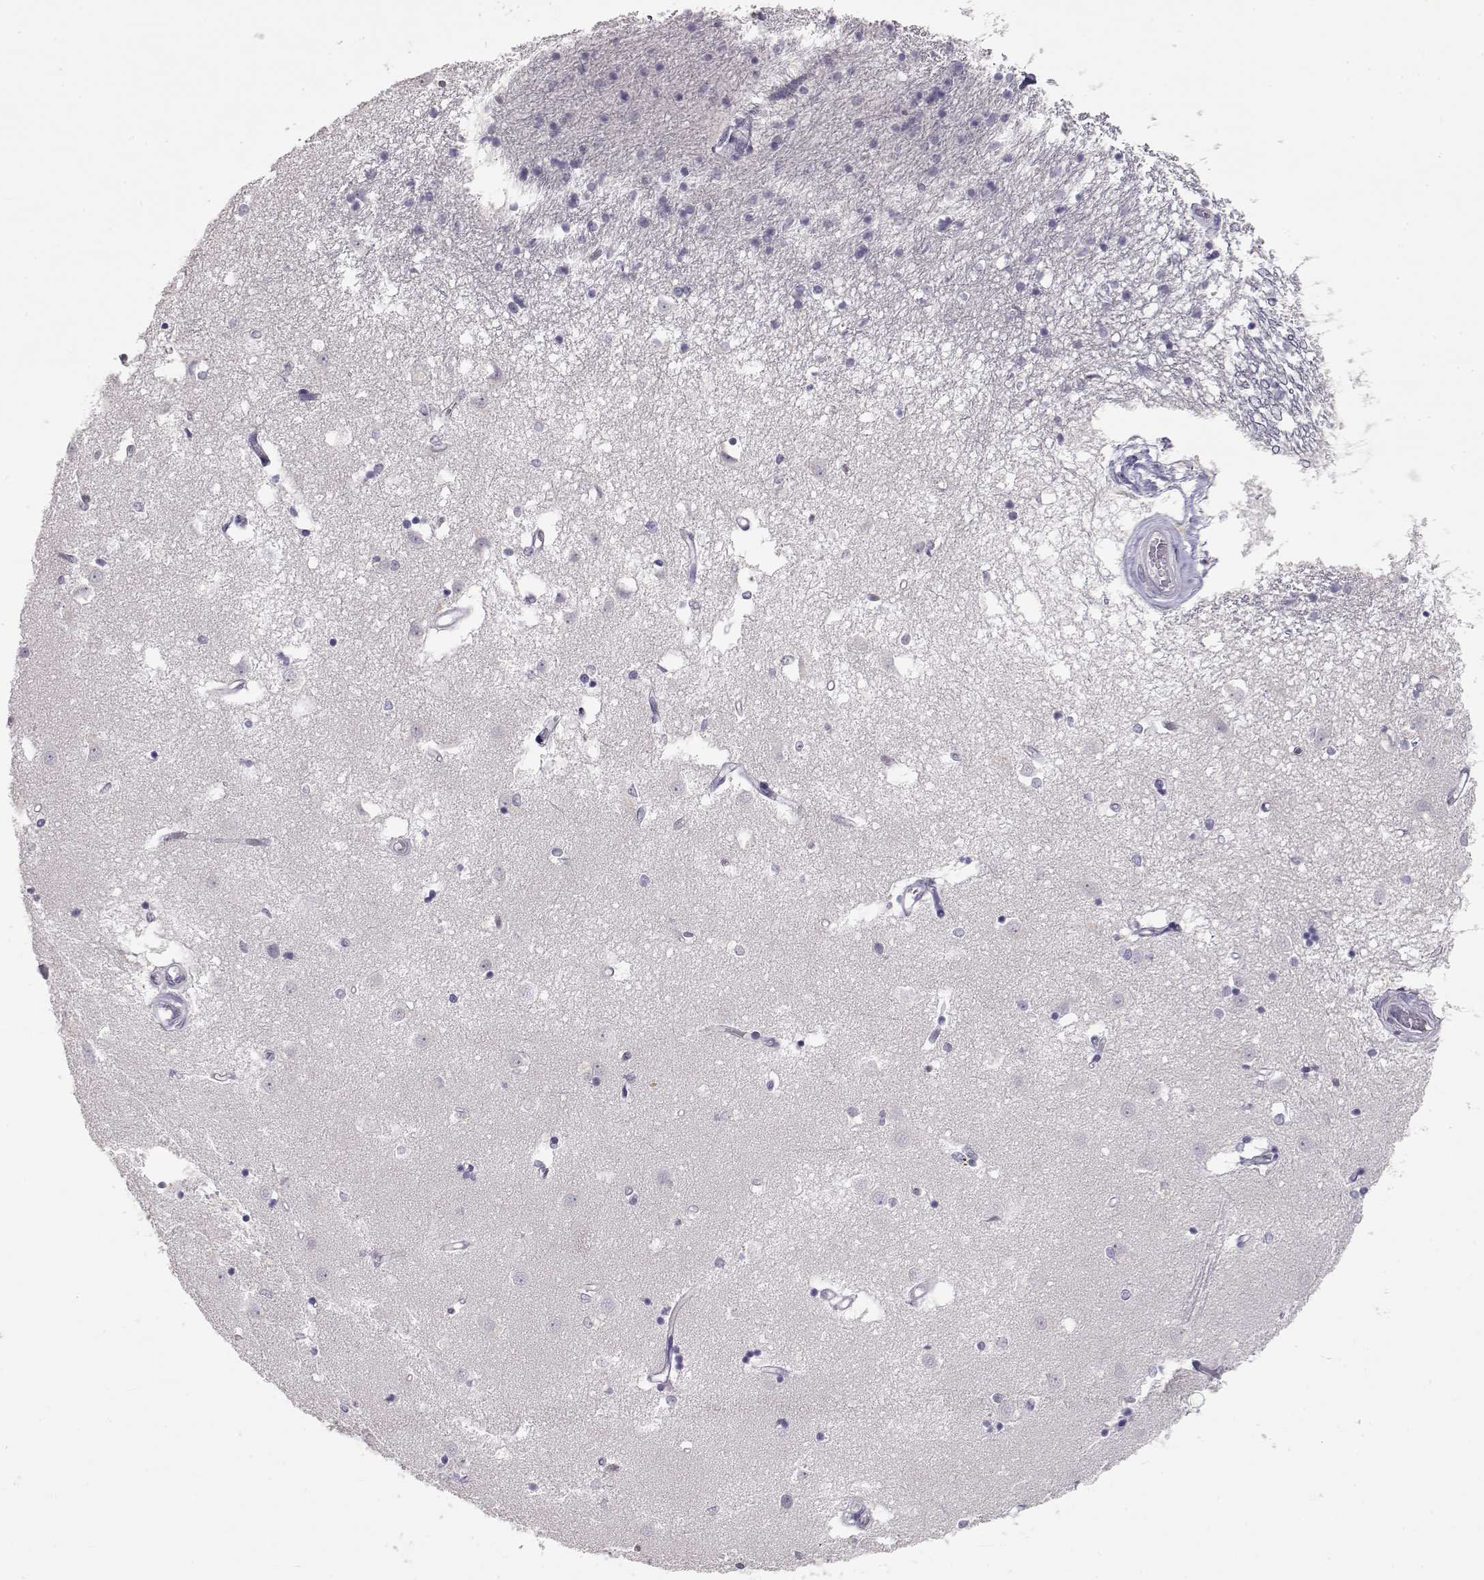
{"staining": {"intensity": "negative", "quantity": "none", "location": "none"}, "tissue": "caudate", "cell_type": "Glial cells", "image_type": "normal", "snomed": [{"axis": "morphology", "description": "Normal tissue, NOS"}, {"axis": "topography", "description": "Lateral ventricle wall"}], "caption": "IHC of normal caudate exhibits no expression in glial cells. Nuclei are stained in blue.", "gene": "LAMB3", "patient": {"sex": "male", "age": 54}}